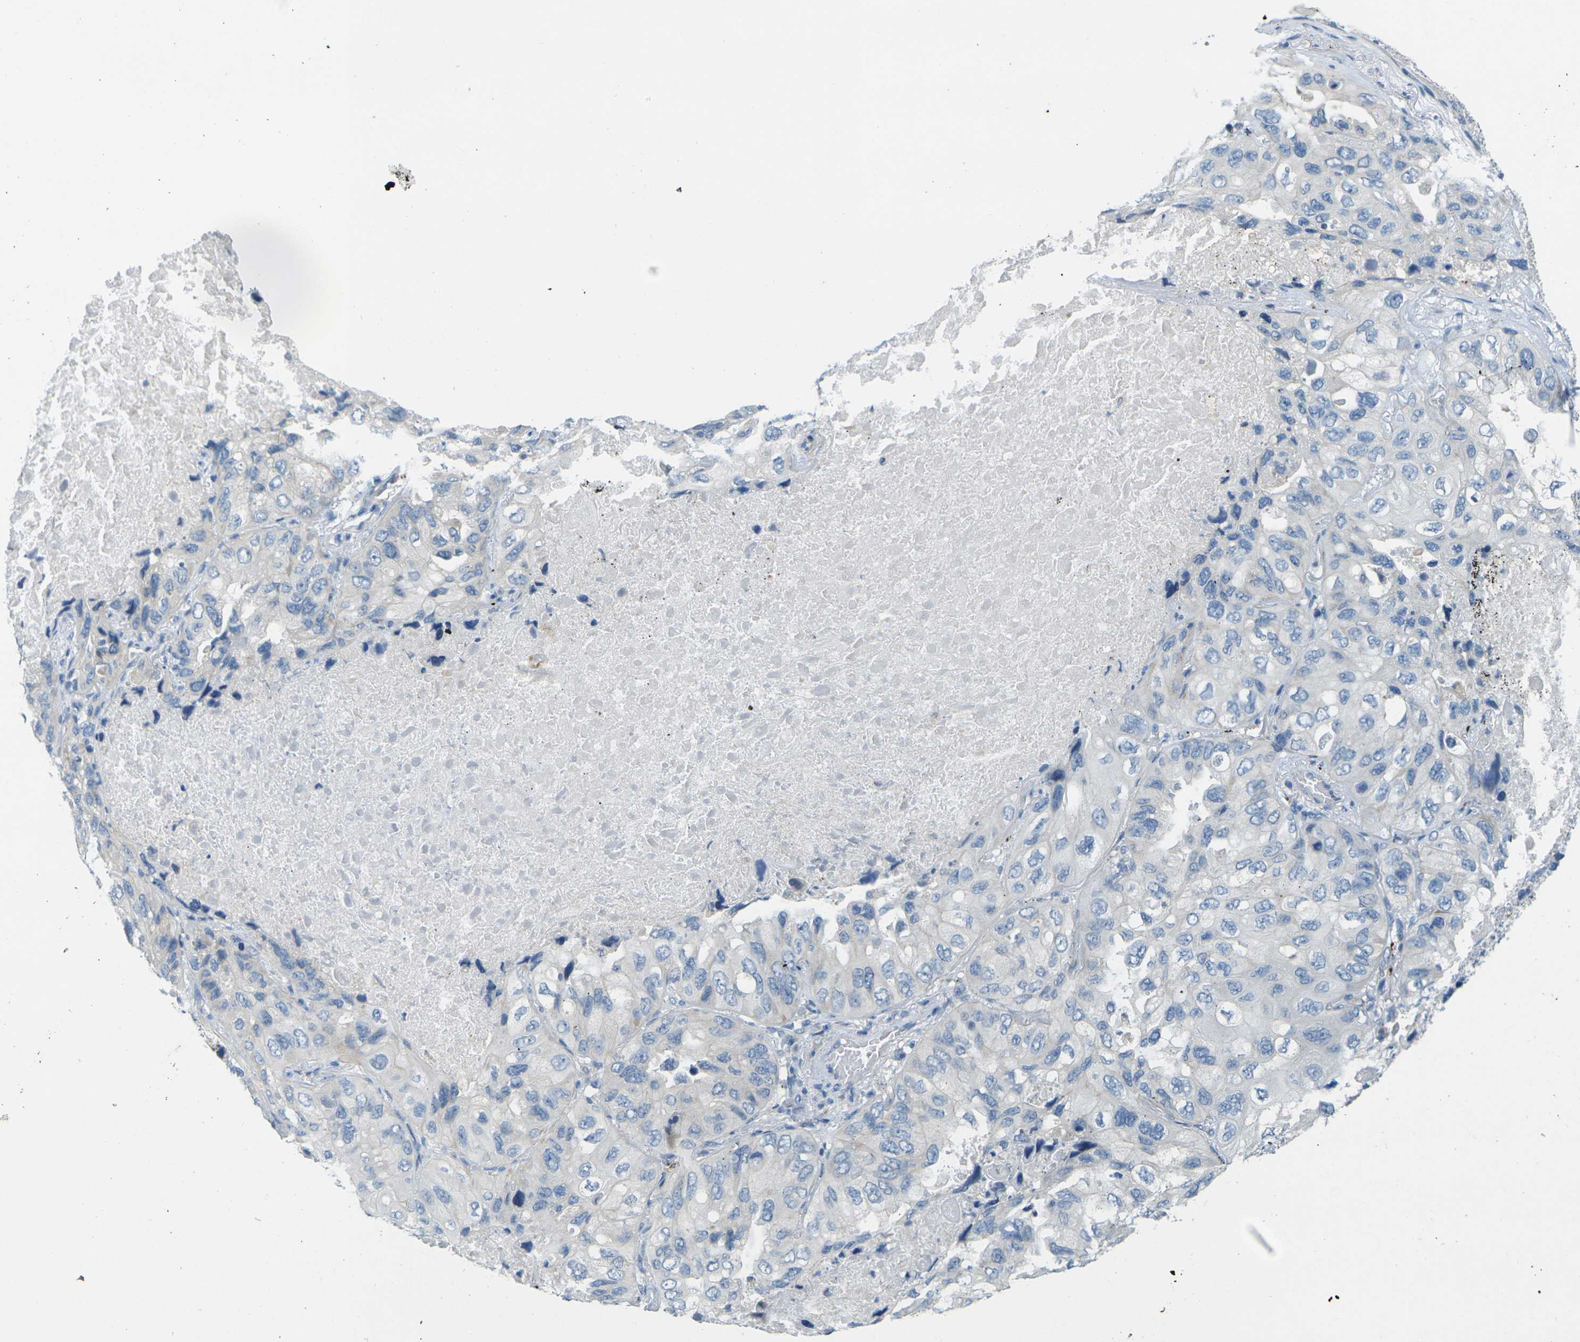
{"staining": {"intensity": "negative", "quantity": "none", "location": "none"}, "tissue": "lung cancer", "cell_type": "Tumor cells", "image_type": "cancer", "snomed": [{"axis": "morphology", "description": "Squamous cell carcinoma, NOS"}, {"axis": "topography", "description": "Lung"}], "caption": "Image shows no significant protein expression in tumor cells of lung squamous cell carcinoma.", "gene": "CYP2C8", "patient": {"sex": "female", "age": 73}}